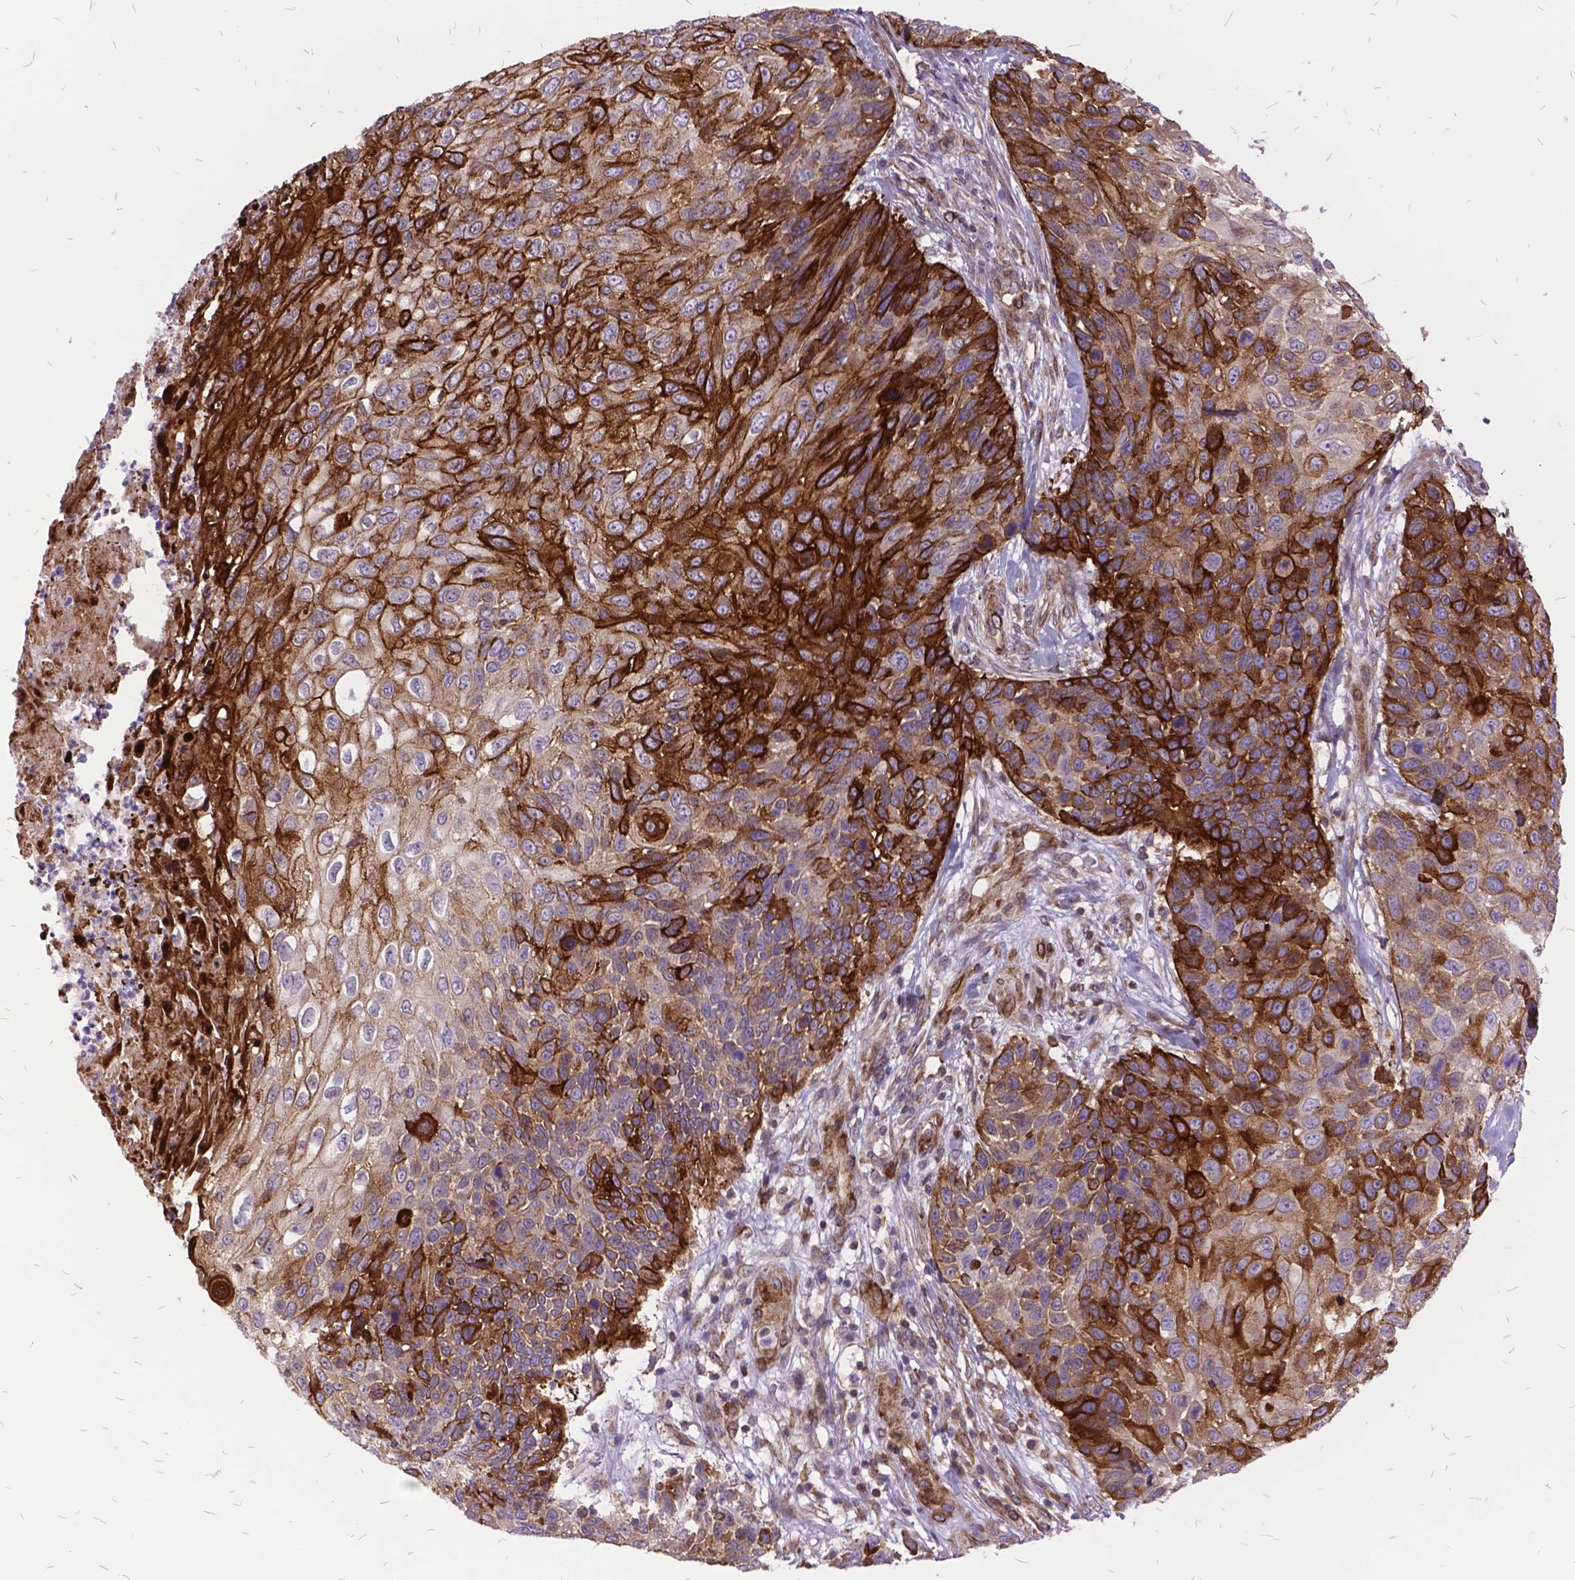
{"staining": {"intensity": "moderate", "quantity": ">75%", "location": "cytoplasmic/membranous"}, "tissue": "skin cancer", "cell_type": "Tumor cells", "image_type": "cancer", "snomed": [{"axis": "morphology", "description": "Squamous cell carcinoma, NOS"}, {"axis": "topography", "description": "Skin"}], "caption": "About >75% of tumor cells in skin cancer demonstrate moderate cytoplasmic/membranous protein positivity as visualized by brown immunohistochemical staining.", "gene": "GRB7", "patient": {"sex": "male", "age": 92}}